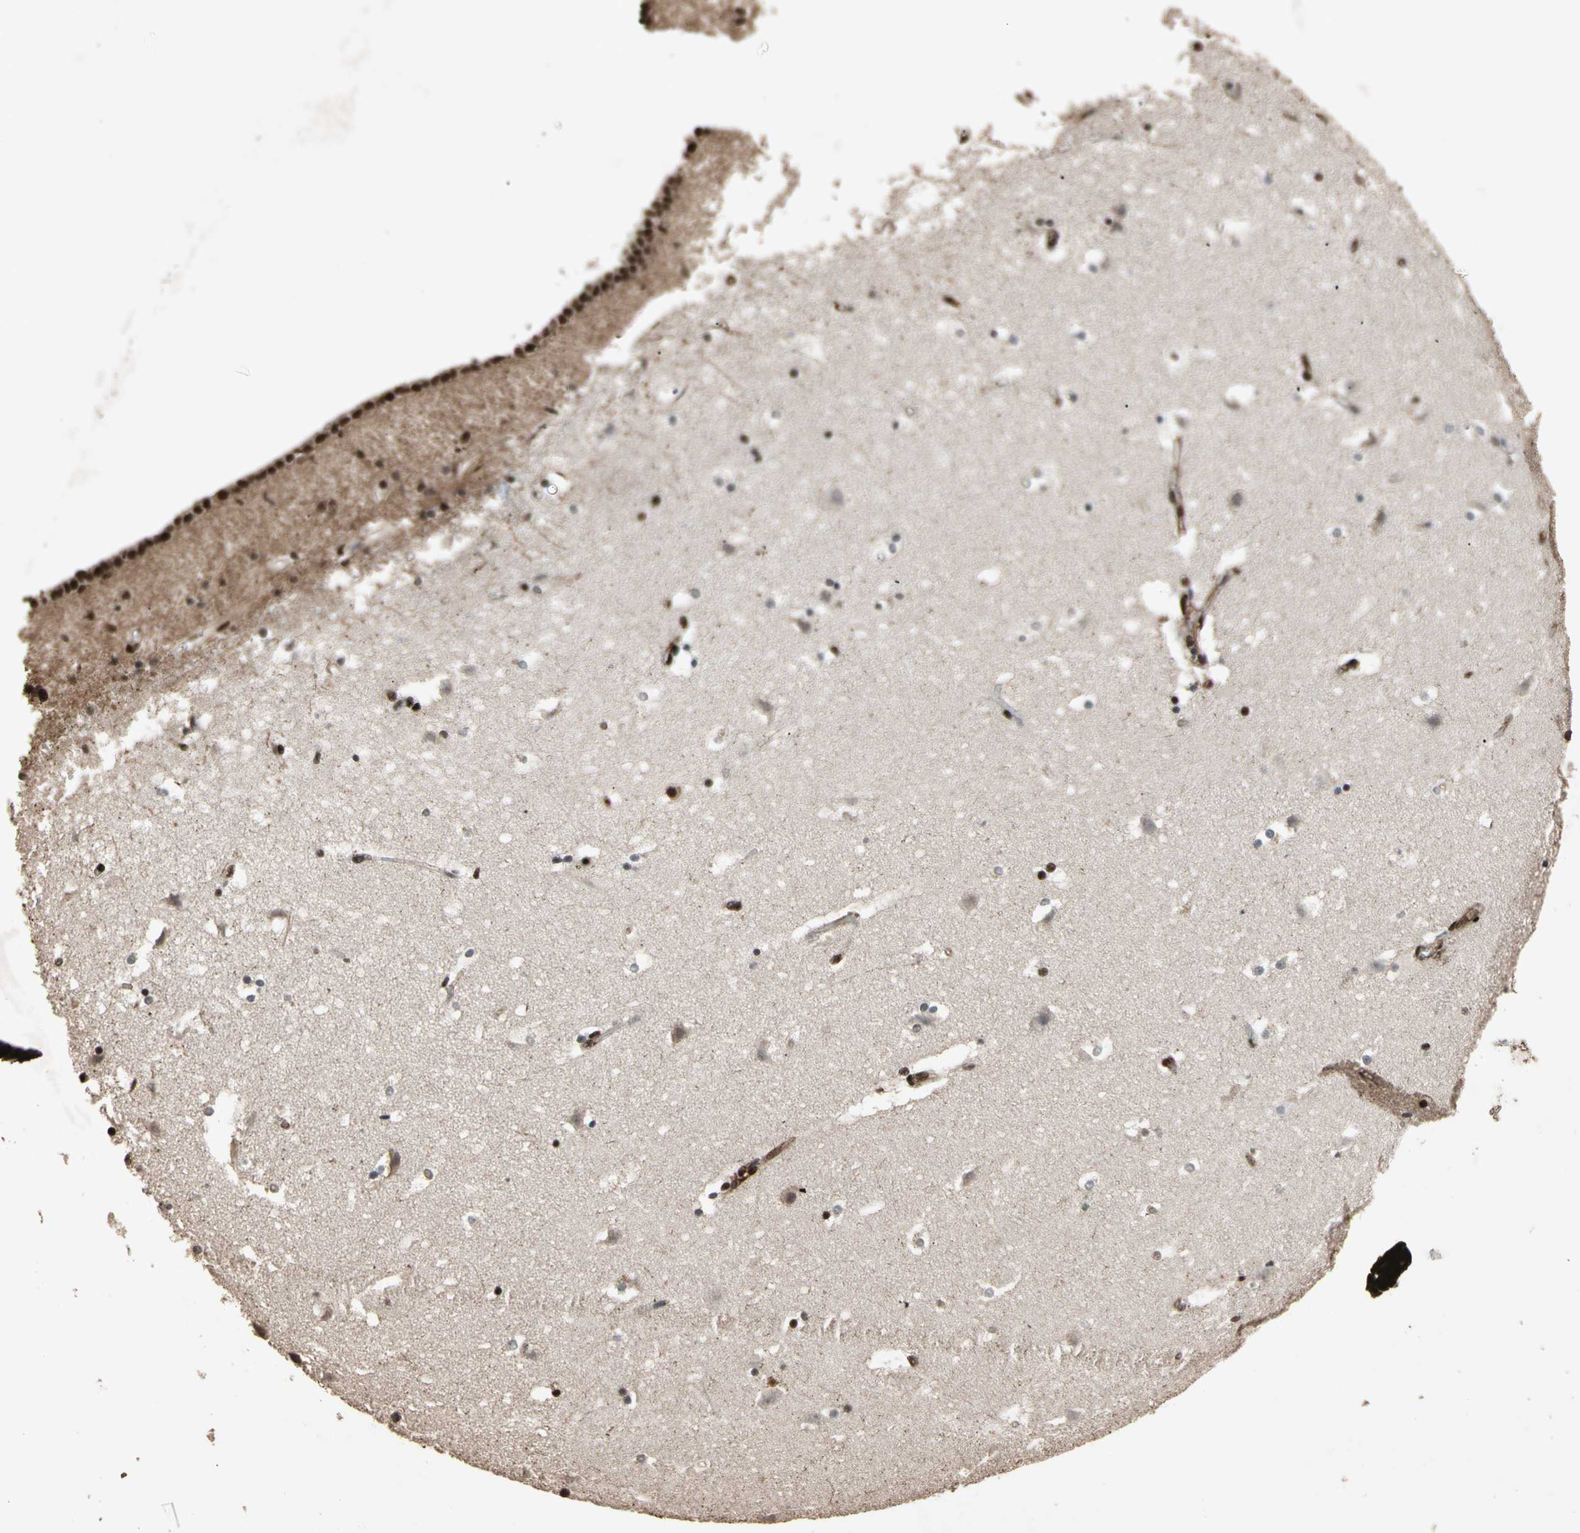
{"staining": {"intensity": "strong", "quantity": ">75%", "location": "nuclear"}, "tissue": "caudate", "cell_type": "Glial cells", "image_type": "normal", "snomed": [{"axis": "morphology", "description": "Normal tissue, NOS"}, {"axis": "topography", "description": "Lateral ventricle wall"}], "caption": "Immunohistochemistry (IHC) micrograph of benign caudate: caudate stained using immunohistochemistry (IHC) demonstrates high levels of strong protein expression localized specifically in the nuclear of glial cells, appearing as a nuclear brown color.", "gene": "TBX2", "patient": {"sex": "male", "age": 45}}